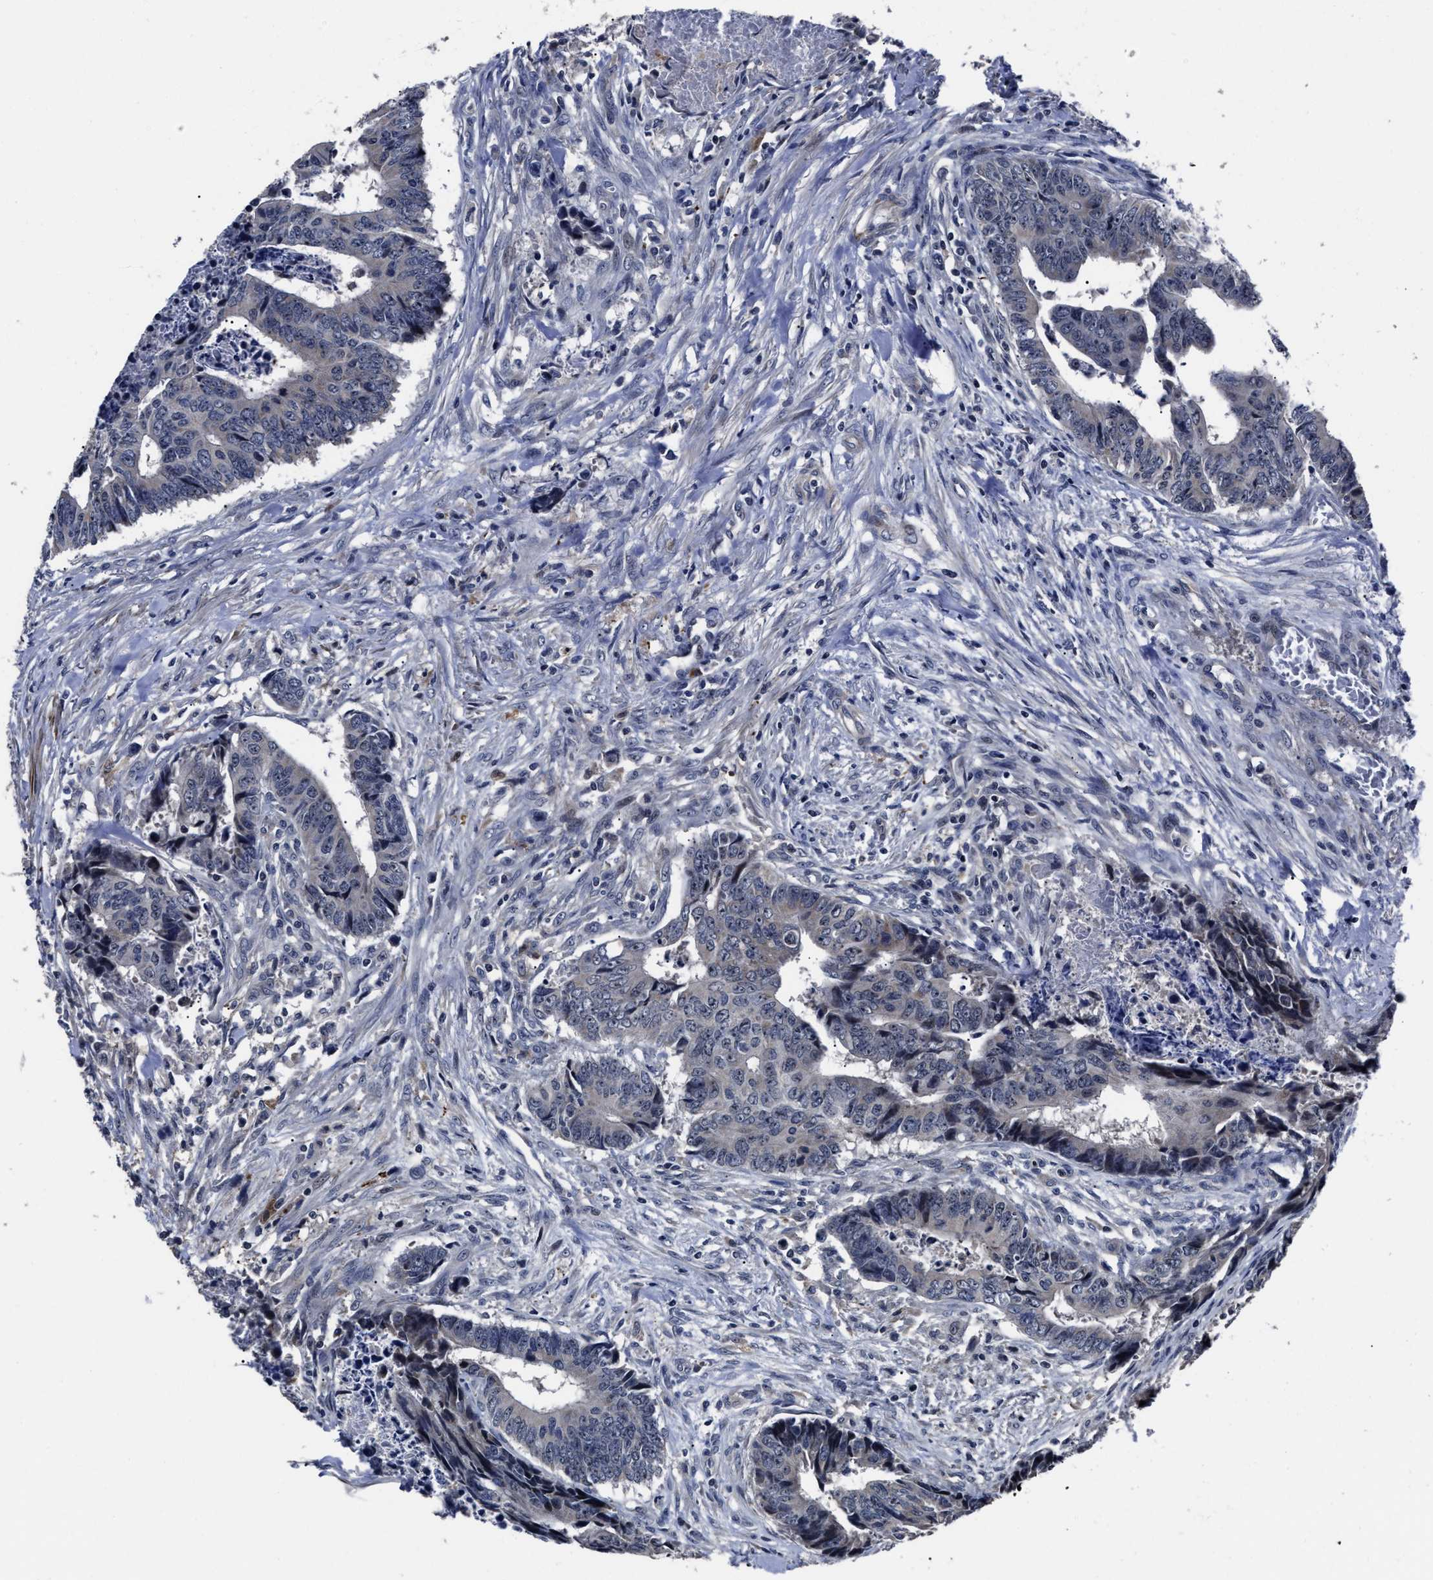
{"staining": {"intensity": "negative", "quantity": "none", "location": "none"}, "tissue": "colorectal cancer", "cell_type": "Tumor cells", "image_type": "cancer", "snomed": [{"axis": "morphology", "description": "Adenocarcinoma, NOS"}, {"axis": "topography", "description": "Rectum"}], "caption": "Image shows no protein positivity in tumor cells of adenocarcinoma (colorectal) tissue.", "gene": "RSBN1L", "patient": {"sex": "male", "age": 84}}